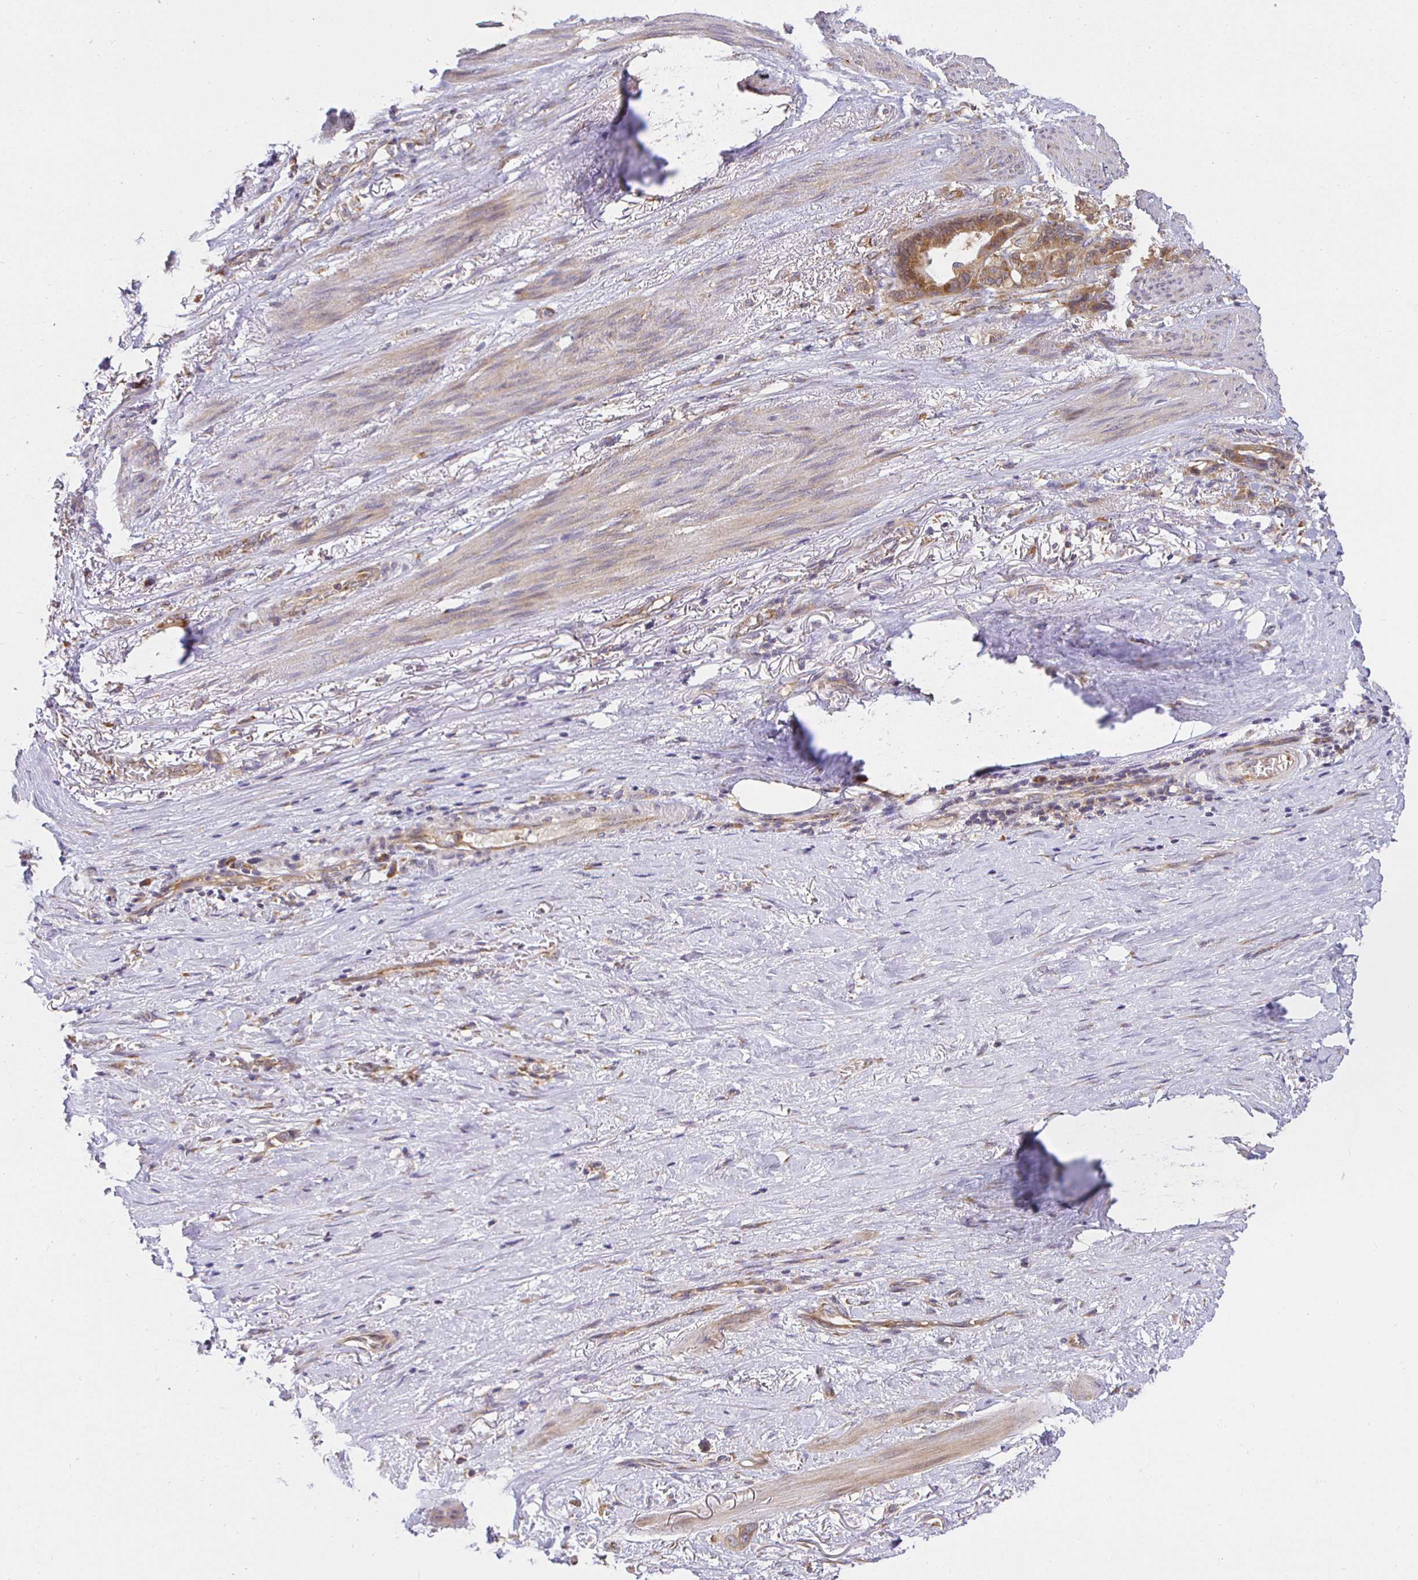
{"staining": {"intensity": "weak", "quantity": ">75%", "location": "cytoplasmic/membranous"}, "tissue": "stomach cancer", "cell_type": "Tumor cells", "image_type": "cancer", "snomed": [{"axis": "morphology", "description": "Normal tissue, NOS"}, {"axis": "morphology", "description": "Adenocarcinoma, NOS"}, {"axis": "topography", "description": "Esophagus"}, {"axis": "topography", "description": "Stomach, upper"}], "caption": "Stomach cancer (adenocarcinoma) stained for a protein reveals weak cytoplasmic/membranous positivity in tumor cells. The staining was performed using DAB to visualize the protein expression in brown, while the nuclei were stained in blue with hematoxylin (Magnification: 20x).", "gene": "IRAK1", "patient": {"sex": "male", "age": 62}}